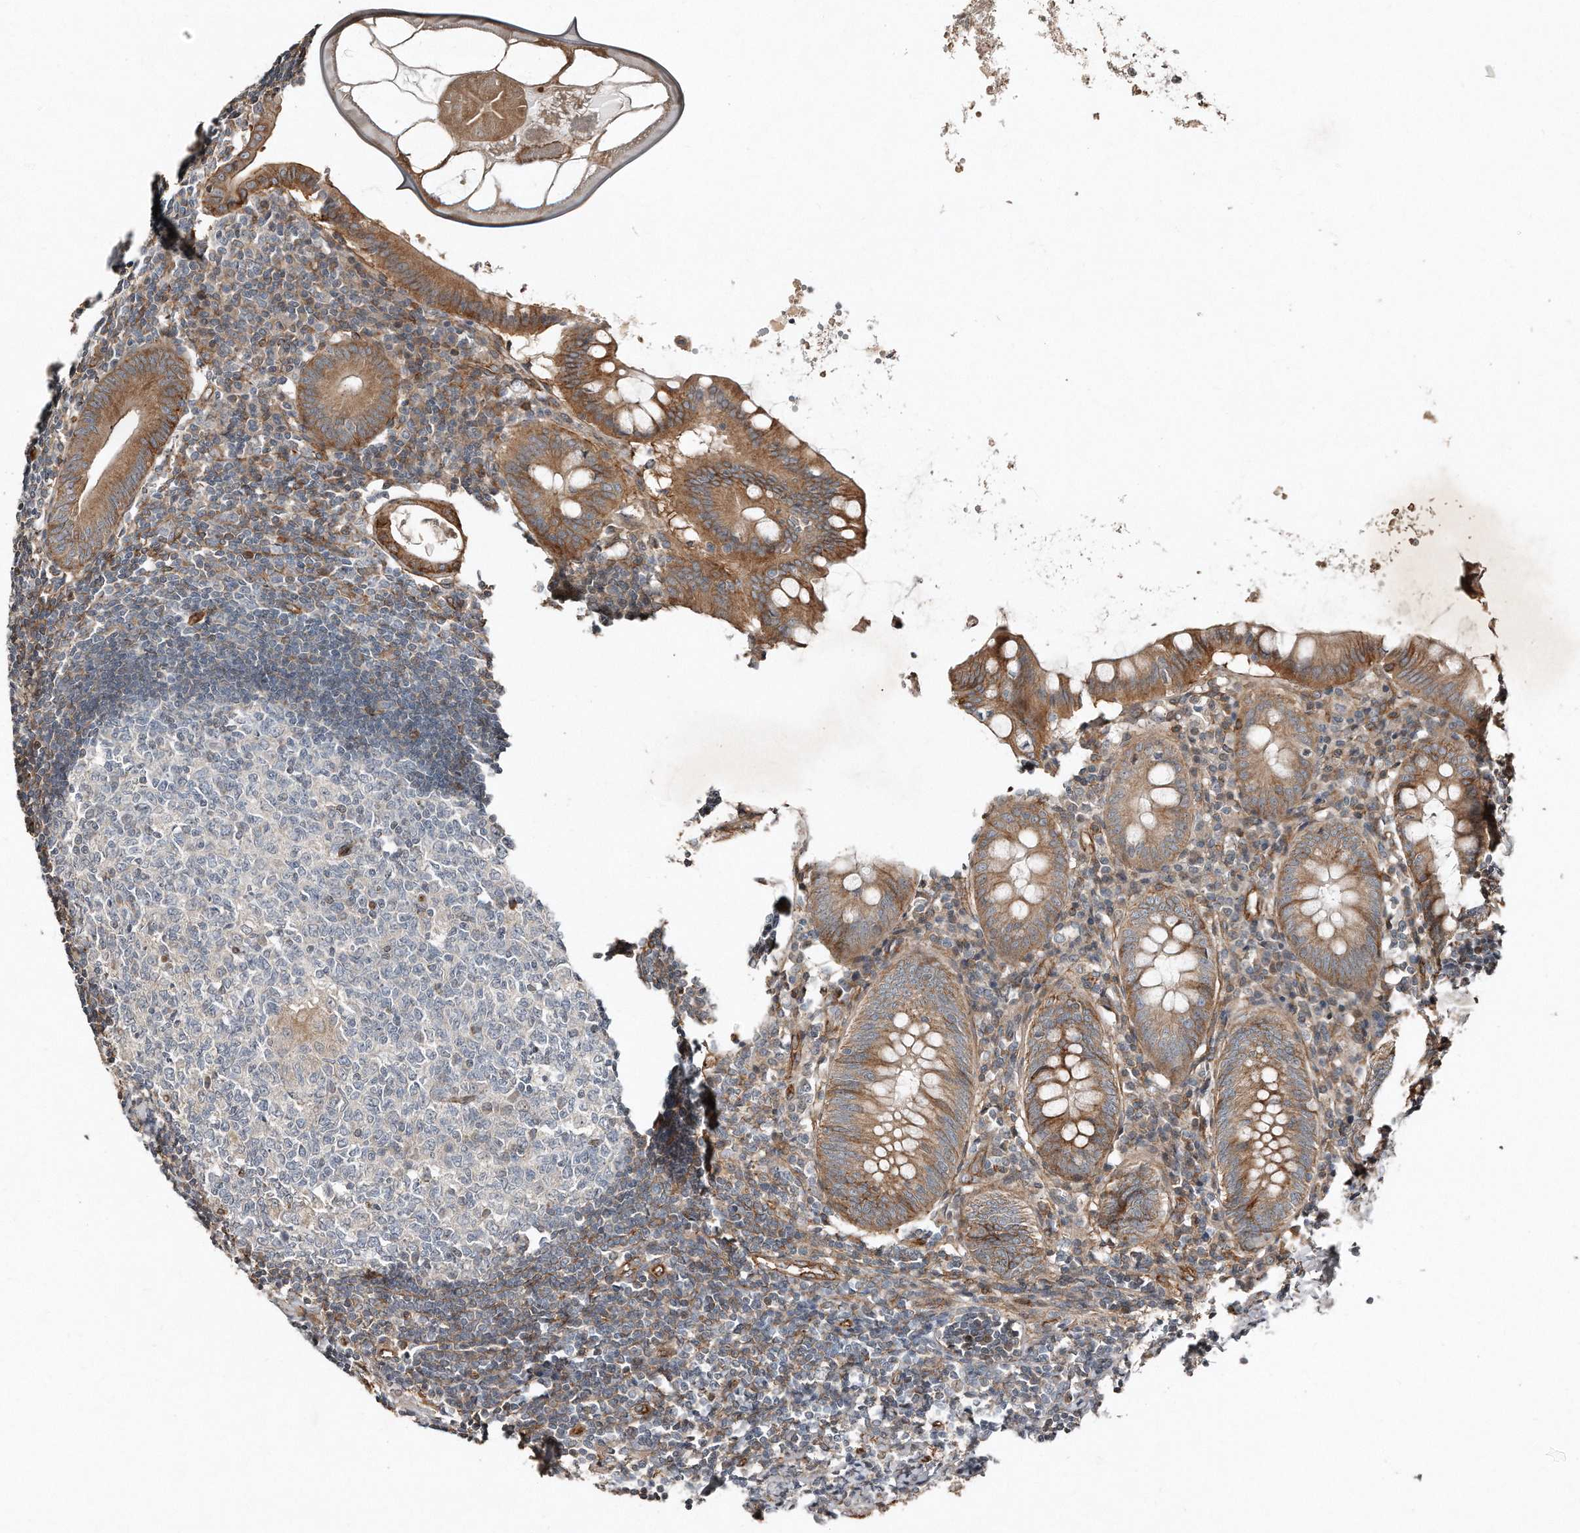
{"staining": {"intensity": "moderate", "quantity": ">75%", "location": "cytoplasmic/membranous"}, "tissue": "appendix", "cell_type": "Glandular cells", "image_type": "normal", "snomed": [{"axis": "morphology", "description": "Normal tissue, NOS"}, {"axis": "topography", "description": "Appendix"}], "caption": "Immunohistochemistry (IHC) staining of normal appendix, which displays medium levels of moderate cytoplasmic/membranous positivity in about >75% of glandular cells indicating moderate cytoplasmic/membranous protein staining. The staining was performed using DAB (brown) for protein detection and nuclei were counterstained in hematoxylin (blue).", "gene": "SNAP47", "patient": {"sex": "female", "age": 54}}